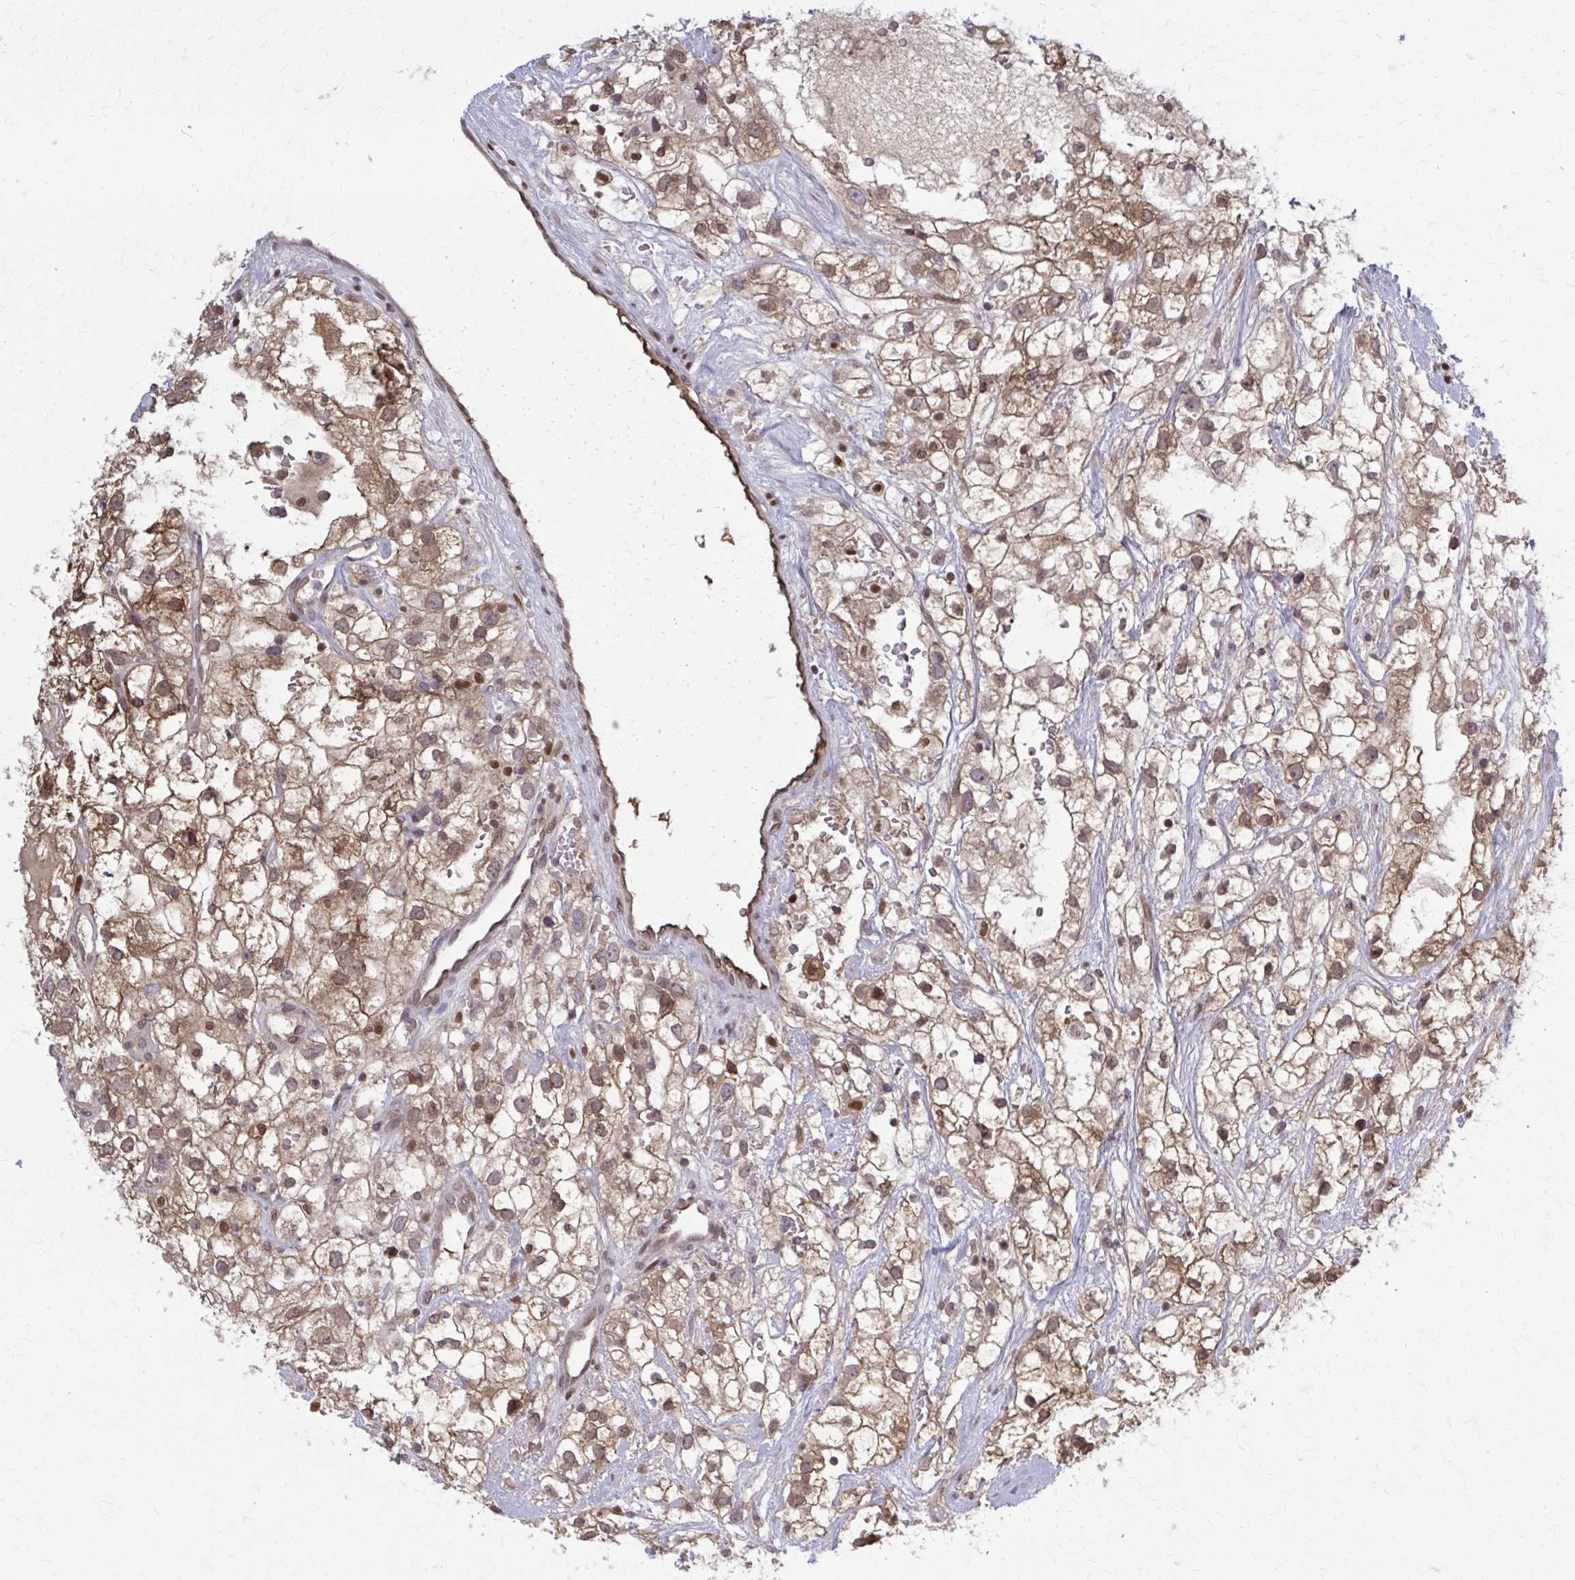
{"staining": {"intensity": "moderate", "quantity": ">75%", "location": "cytoplasmic/membranous,nuclear"}, "tissue": "renal cancer", "cell_type": "Tumor cells", "image_type": "cancer", "snomed": [{"axis": "morphology", "description": "Adenocarcinoma, NOS"}, {"axis": "topography", "description": "Kidney"}], "caption": "Immunohistochemical staining of human renal cancer (adenocarcinoma) demonstrates moderate cytoplasmic/membranous and nuclear protein staining in about >75% of tumor cells.", "gene": "MDH1", "patient": {"sex": "male", "age": 59}}